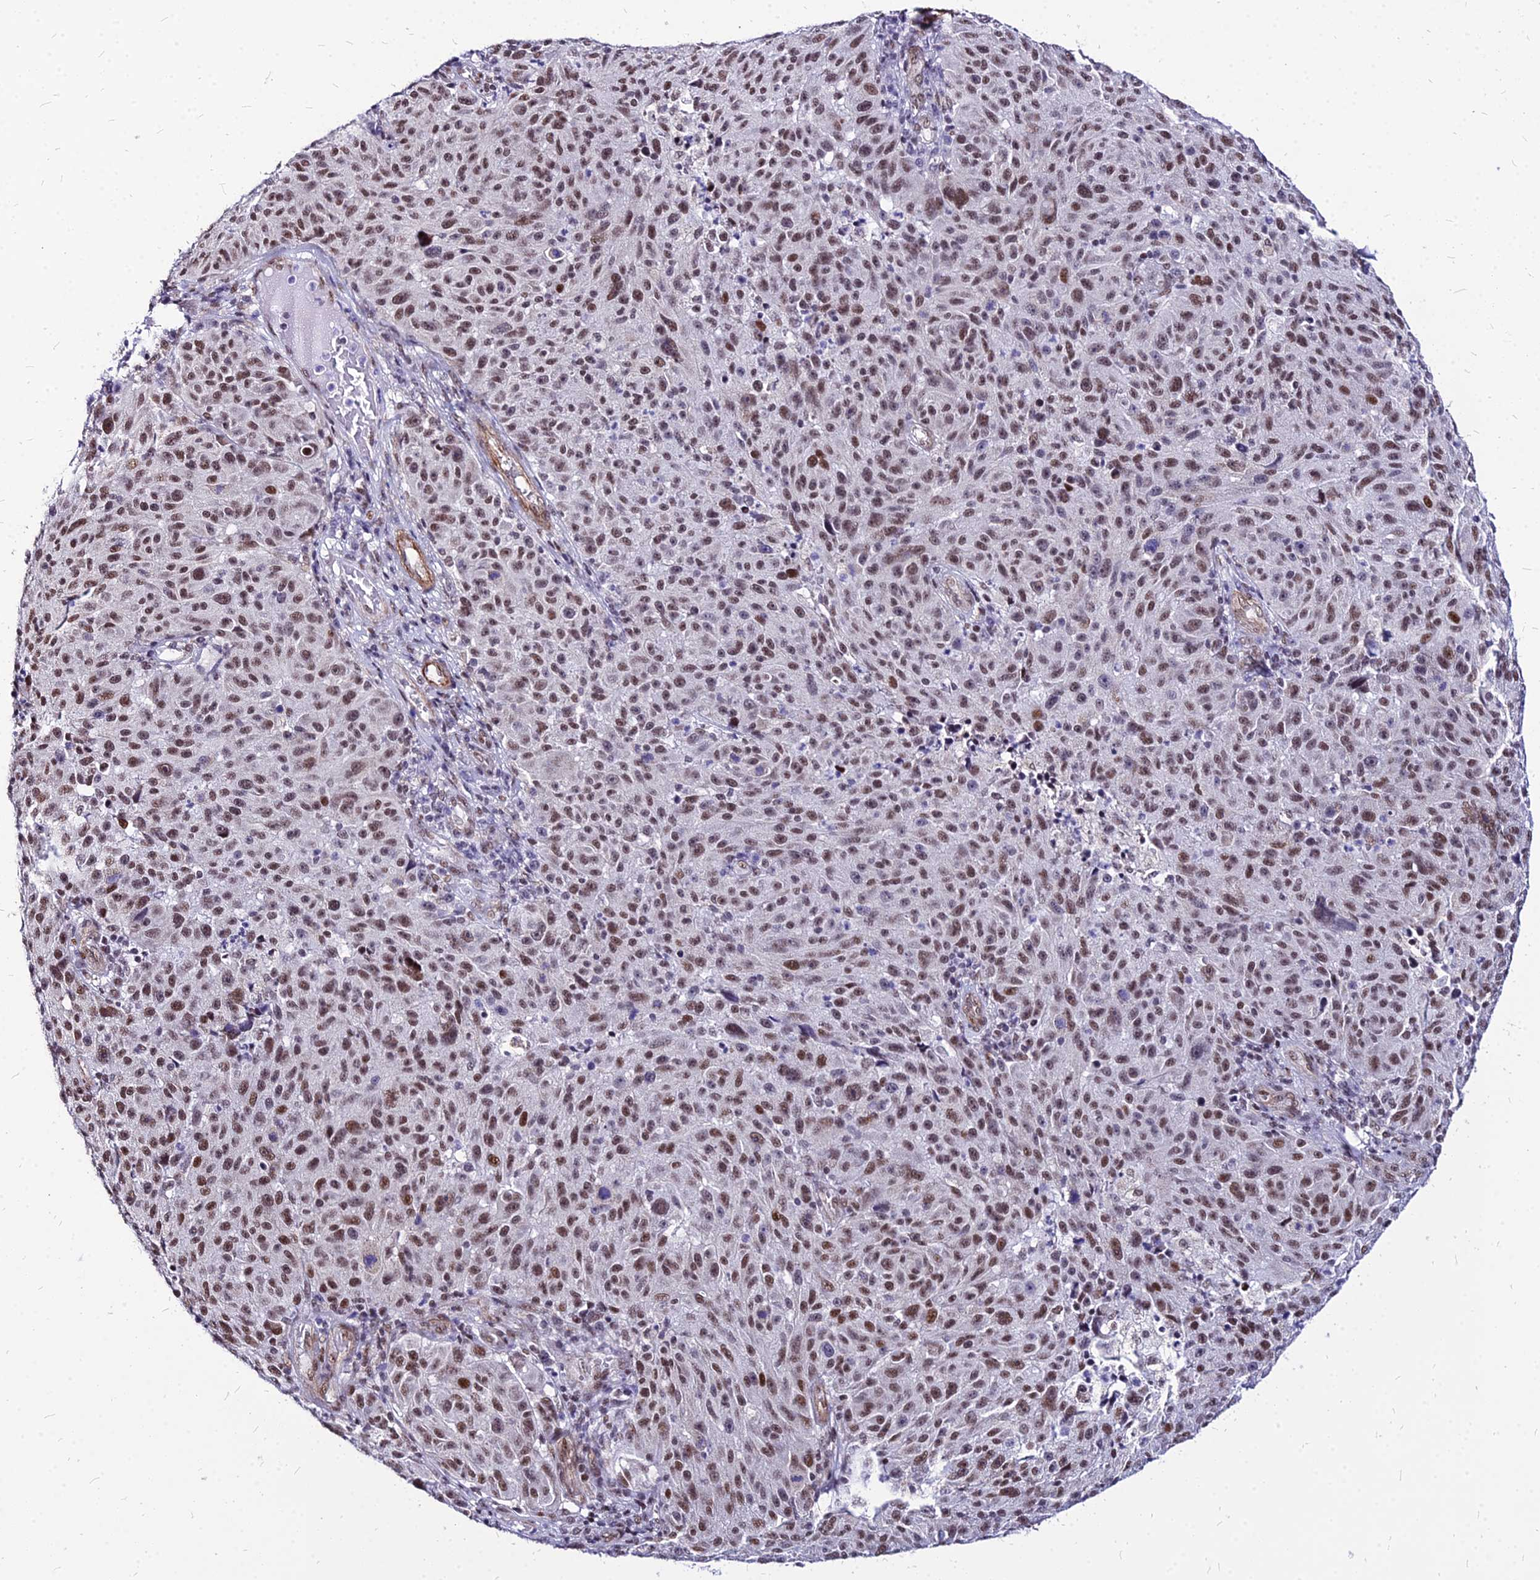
{"staining": {"intensity": "moderate", "quantity": ">75%", "location": "nuclear"}, "tissue": "melanoma", "cell_type": "Tumor cells", "image_type": "cancer", "snomed": [{"axis": "morphology", "description": "Malignant melanoma, NOS"}, {"axis": "topography", "description": "Skin"}], "caption": "Melanoma was stained to show a protein in brown. There is medium levels of moderate nuclear staining in about >75% of tumor cells.", "gene": "FDX2", "patient": {"sex": "male", "age": 53}}